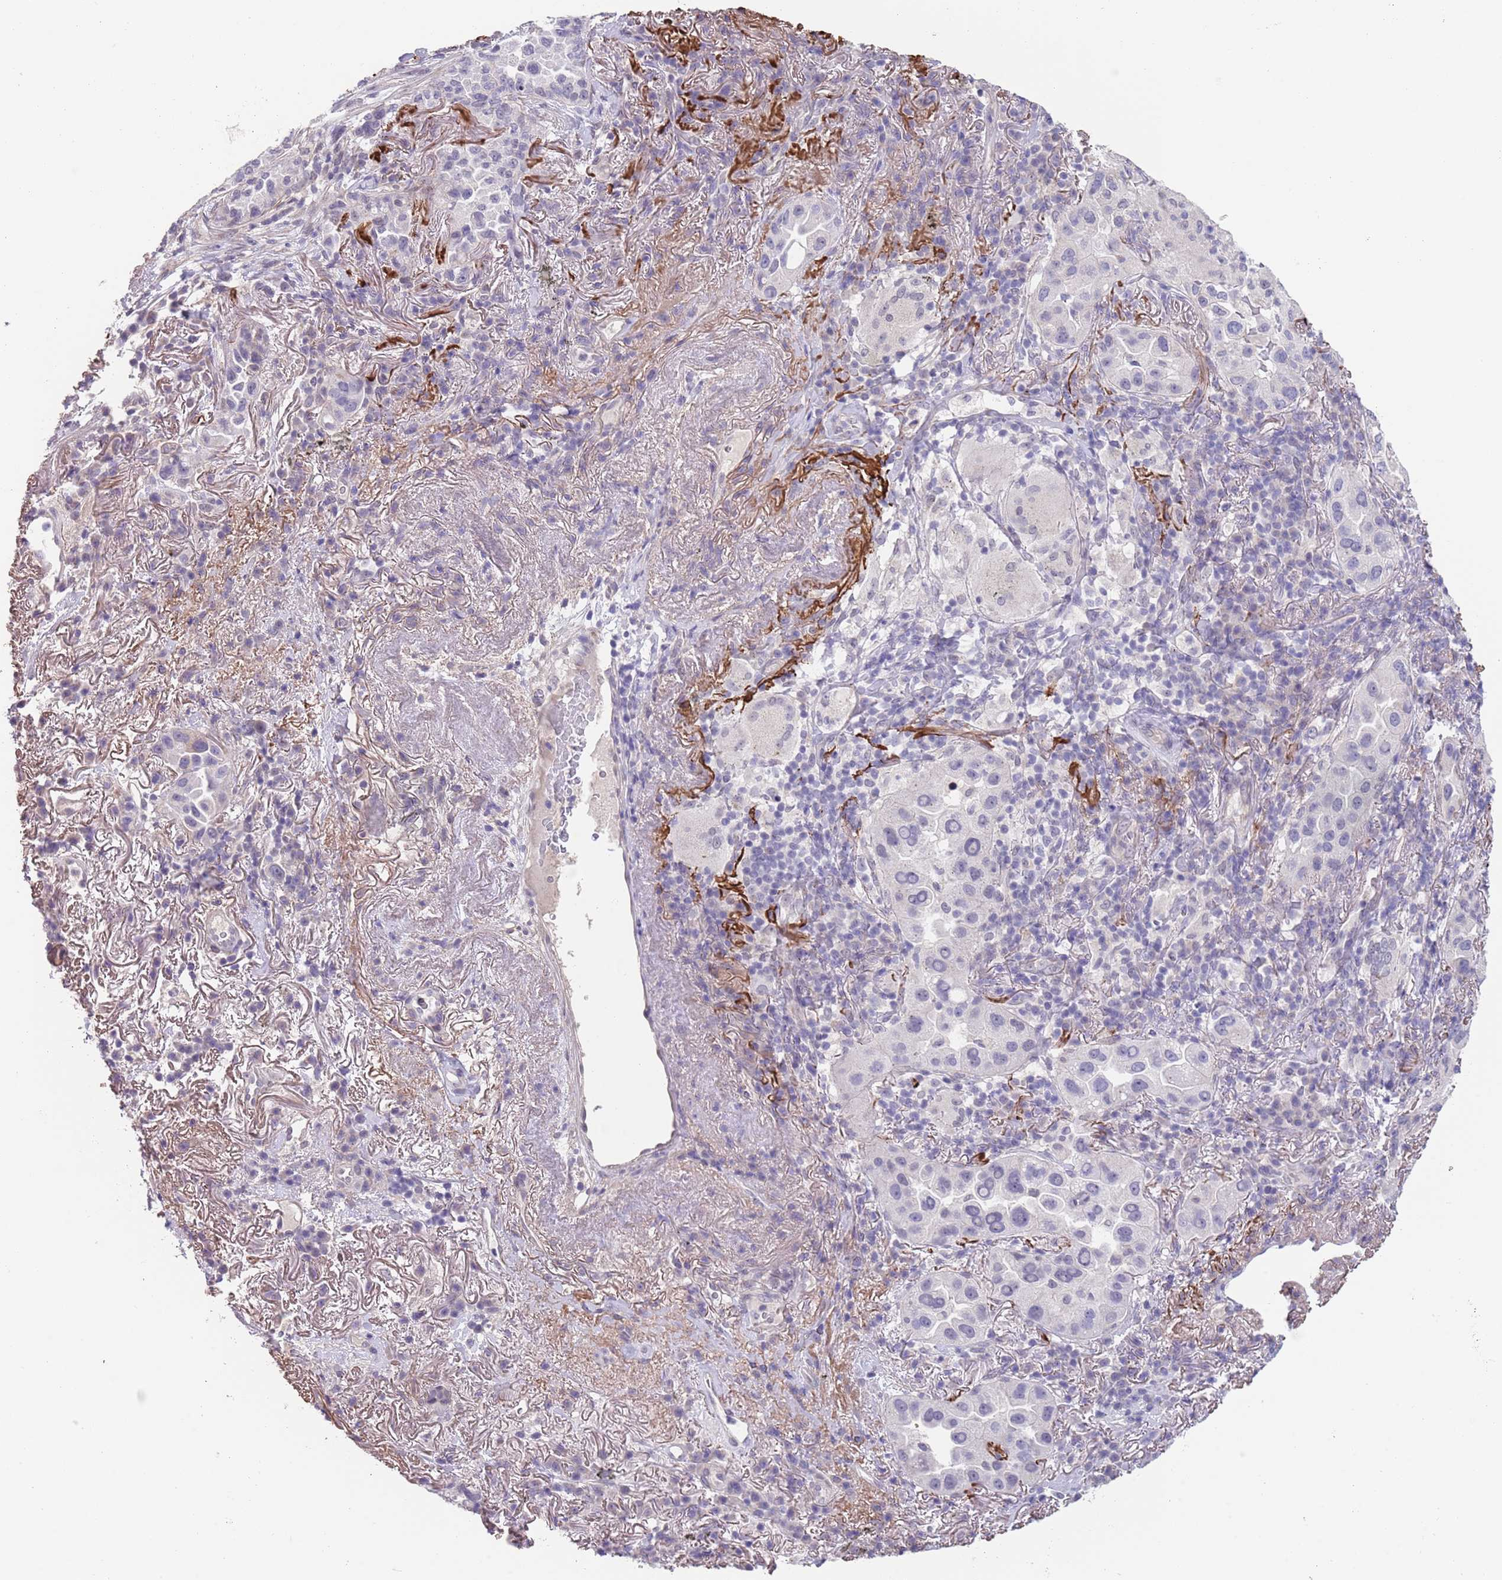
{"staining": {"intensity": "negative", "quantity": "none", "location": "none"}, "tissue": "lung cancer", "cell_type": "Tumor cells", "image_type": "cancer", "snomed": [{"axis": "morphology", "description": "Adenocarcinoma, NOS"}, {"axis": "topography", "description": "Lung"}], "caption": "Human lung cancer (adenocarcinoma) stained for a protein using immunohistochemistry demonstrates no positivity in tumor cells.", "gene": "RNF169", "patient": {"sex": "female", "age": 69}}